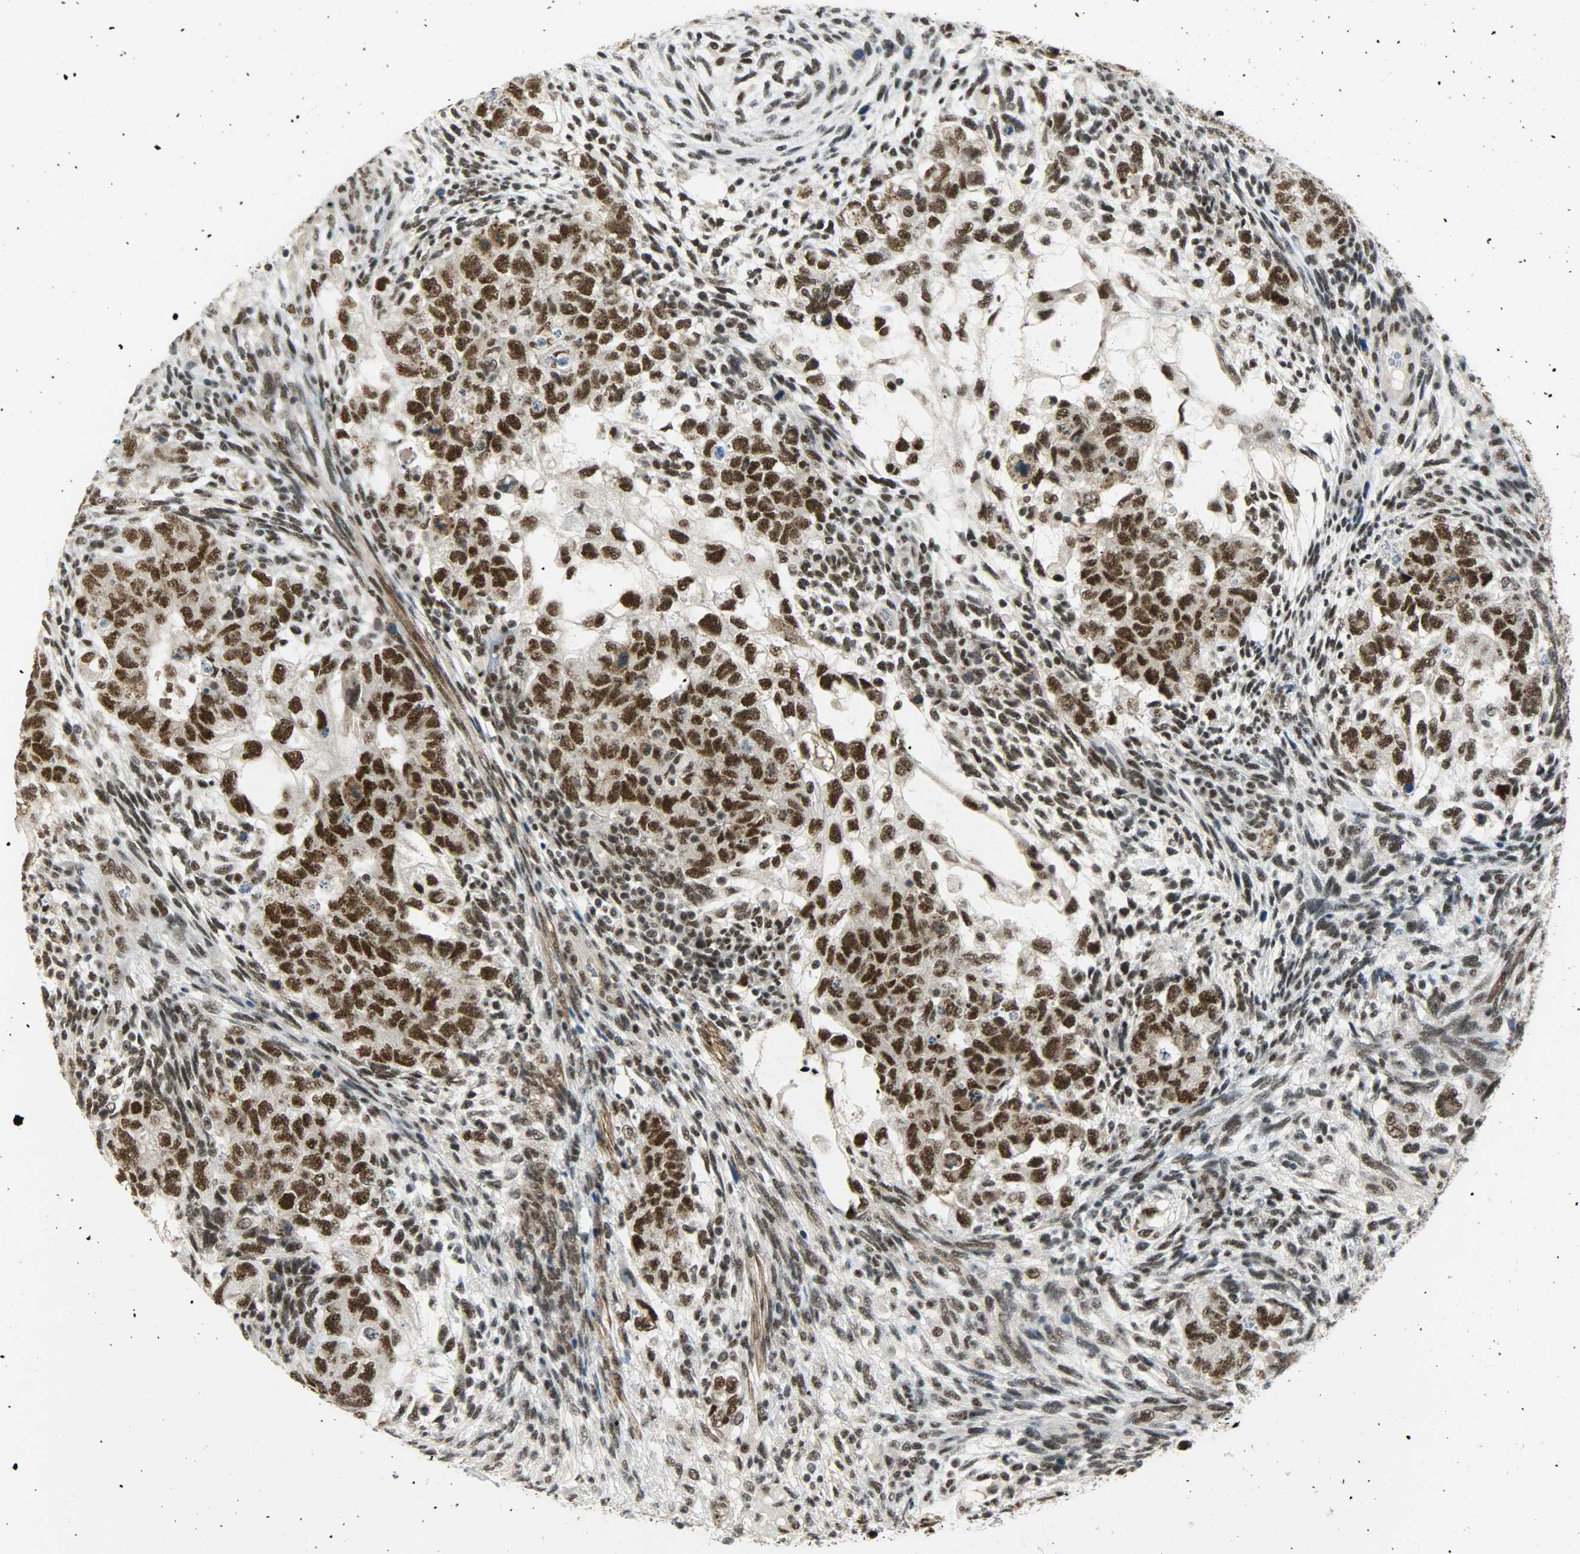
{"staining": {"intensity": "strong", "quantity": ">75%", "location": "nuclear"}, "tissue": "testis cancer", "cell_type": "Tumor cells", "image_type": "cancer", "snomed": [{"axis": "morphology", "description": "Normal tissue, NOS"}, {"axis": "morphology", "description": "Carcinoma, Embryonal, NOS"}, {"axis": "topography", "description": "Testis"}], "caption": "A brown stain highlights strong nuclear positivity of a protein in testis embryonal carcinoma tumor cells.", "gene": "SUGP1", "patient": {"sex": "male", "age": 36}}